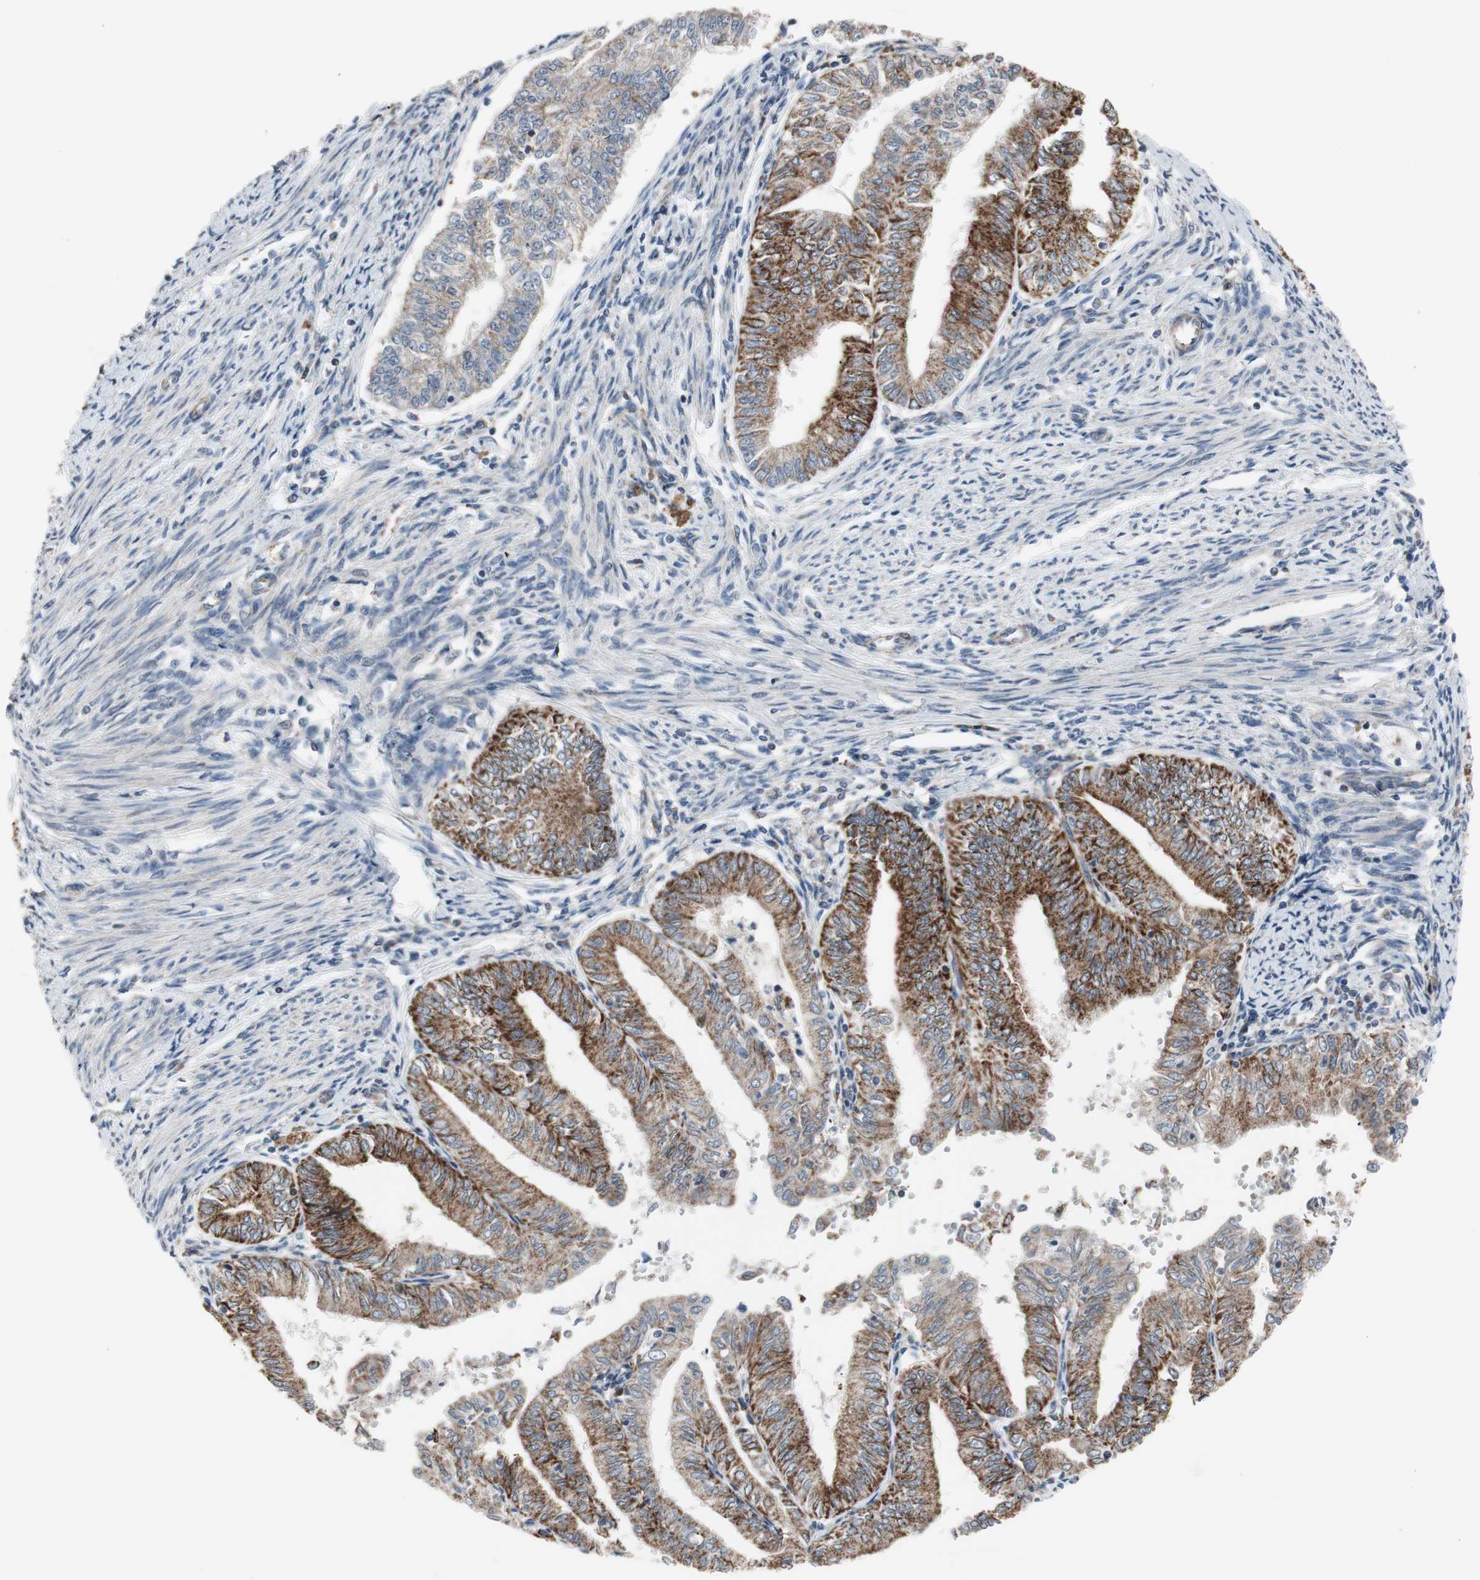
{"staining": {"intensity": "moderate", "quantity": ">75%", "location": "cytoplasmic/membranous"}, "tissue": "endometrial cancer", "cell_type": "Tumor cells", "image_type": "cancer", "snomed": [{"axis": "morphology", "description": "Adenocarcinoma, NOS"}, {"axis": "topography", "description": "Endometrium"}], "caption": "Tumor cells display medium levels of moderate cytoplasmic/membranous staining in about >75% of cells in endometrial cancer. (brown staining indicates protein expression, while blue staining denotes nuclei).", "gene": "CPT1A", "patient": {"sex": "female", "age": 66}}